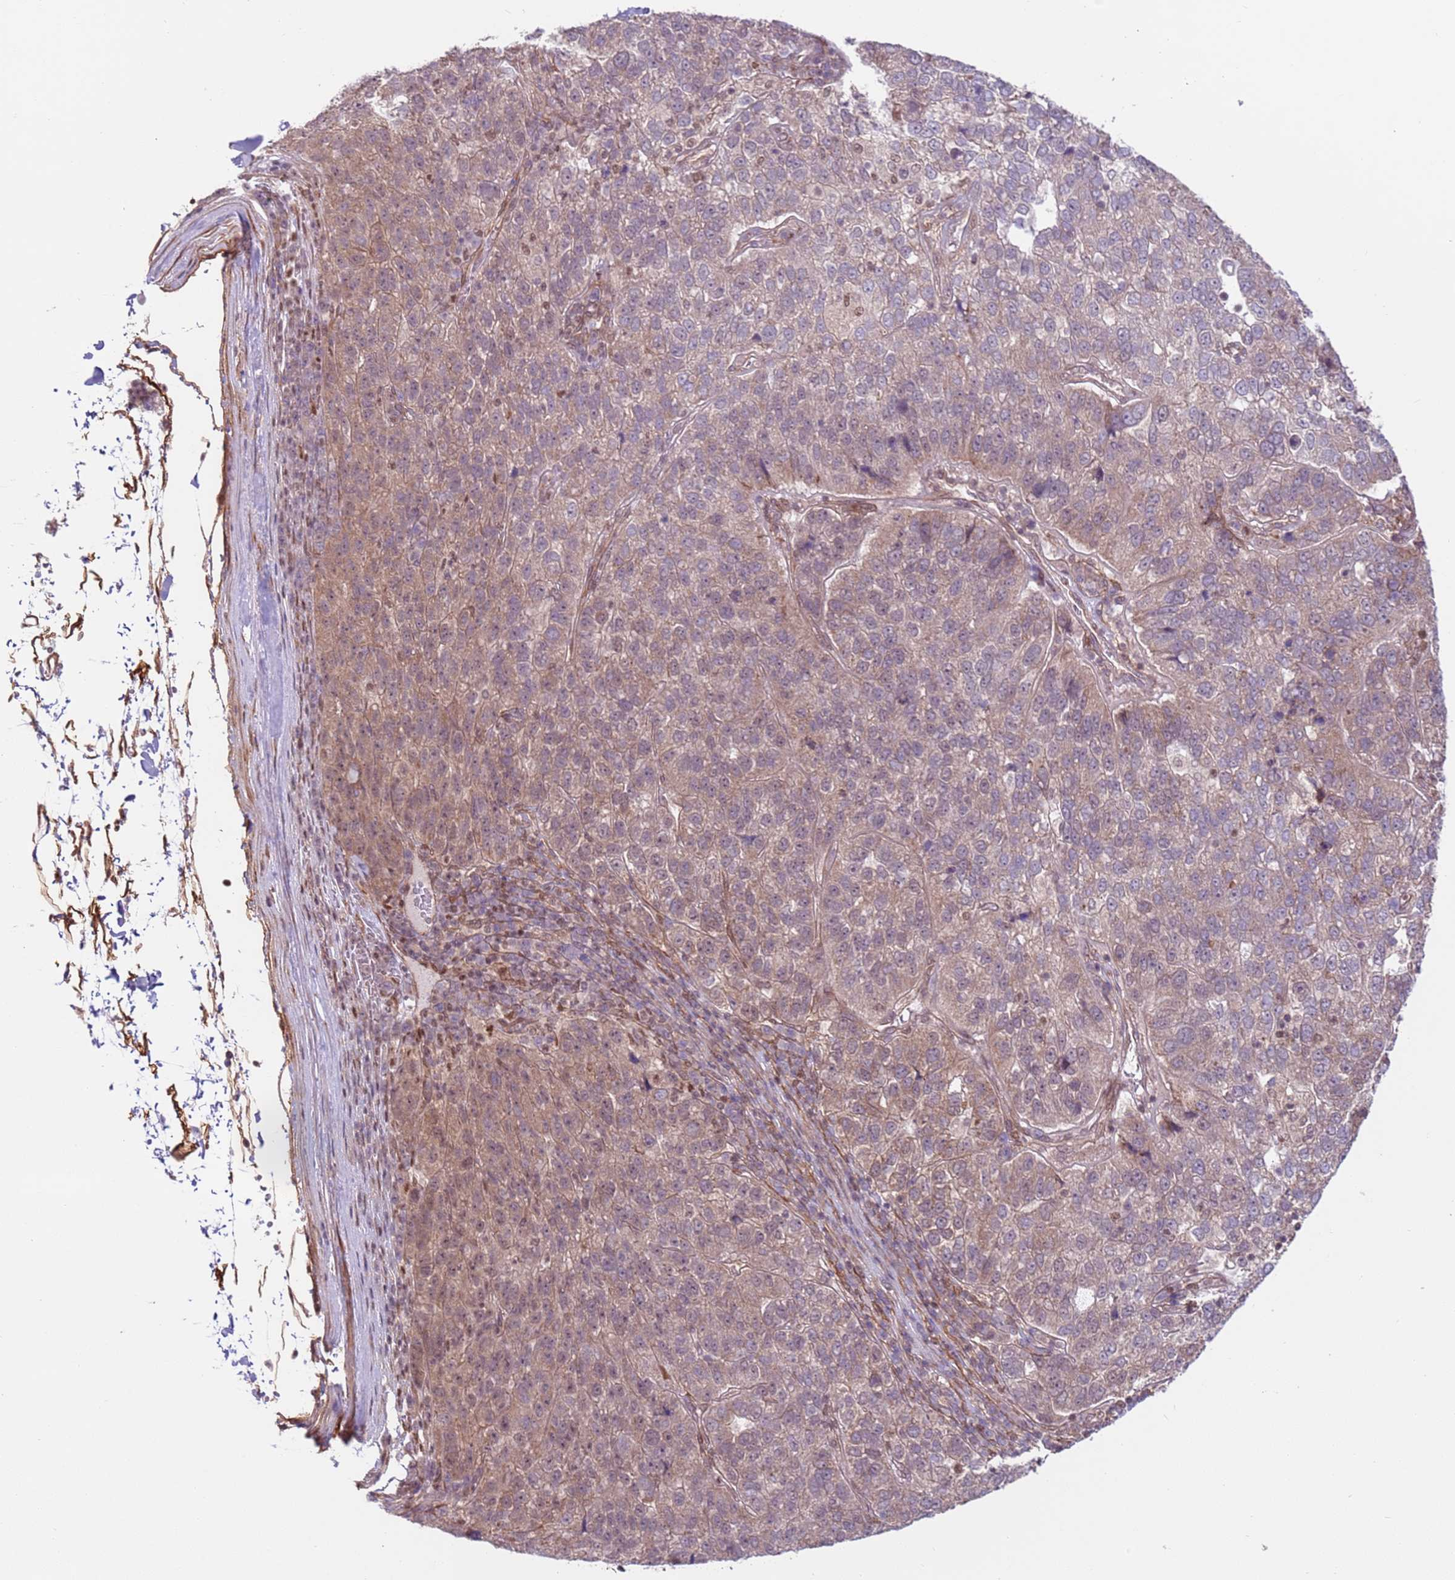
{"staining": {"intensity": "weak", "quantity": ">75%", "location": "cytoplasmic/membranous"}, "tissue": "pancreatic cancer", "cell_type": "Tumor cells", "image_type": "cancer", "snomed": [{"axis": "morphology", "description": "Adenocarcinoma, NOS"}, {"axis": "topography", "description": "Pancreas"}], "caption": "The micrograph demonstrates staining of pancreatic cancer, revealing weak cytoplasmic/membranous protein expression (brown color) within tumor cells.", "gene": "DCAF4", "patient": {"sex": "female", "age": 61}}